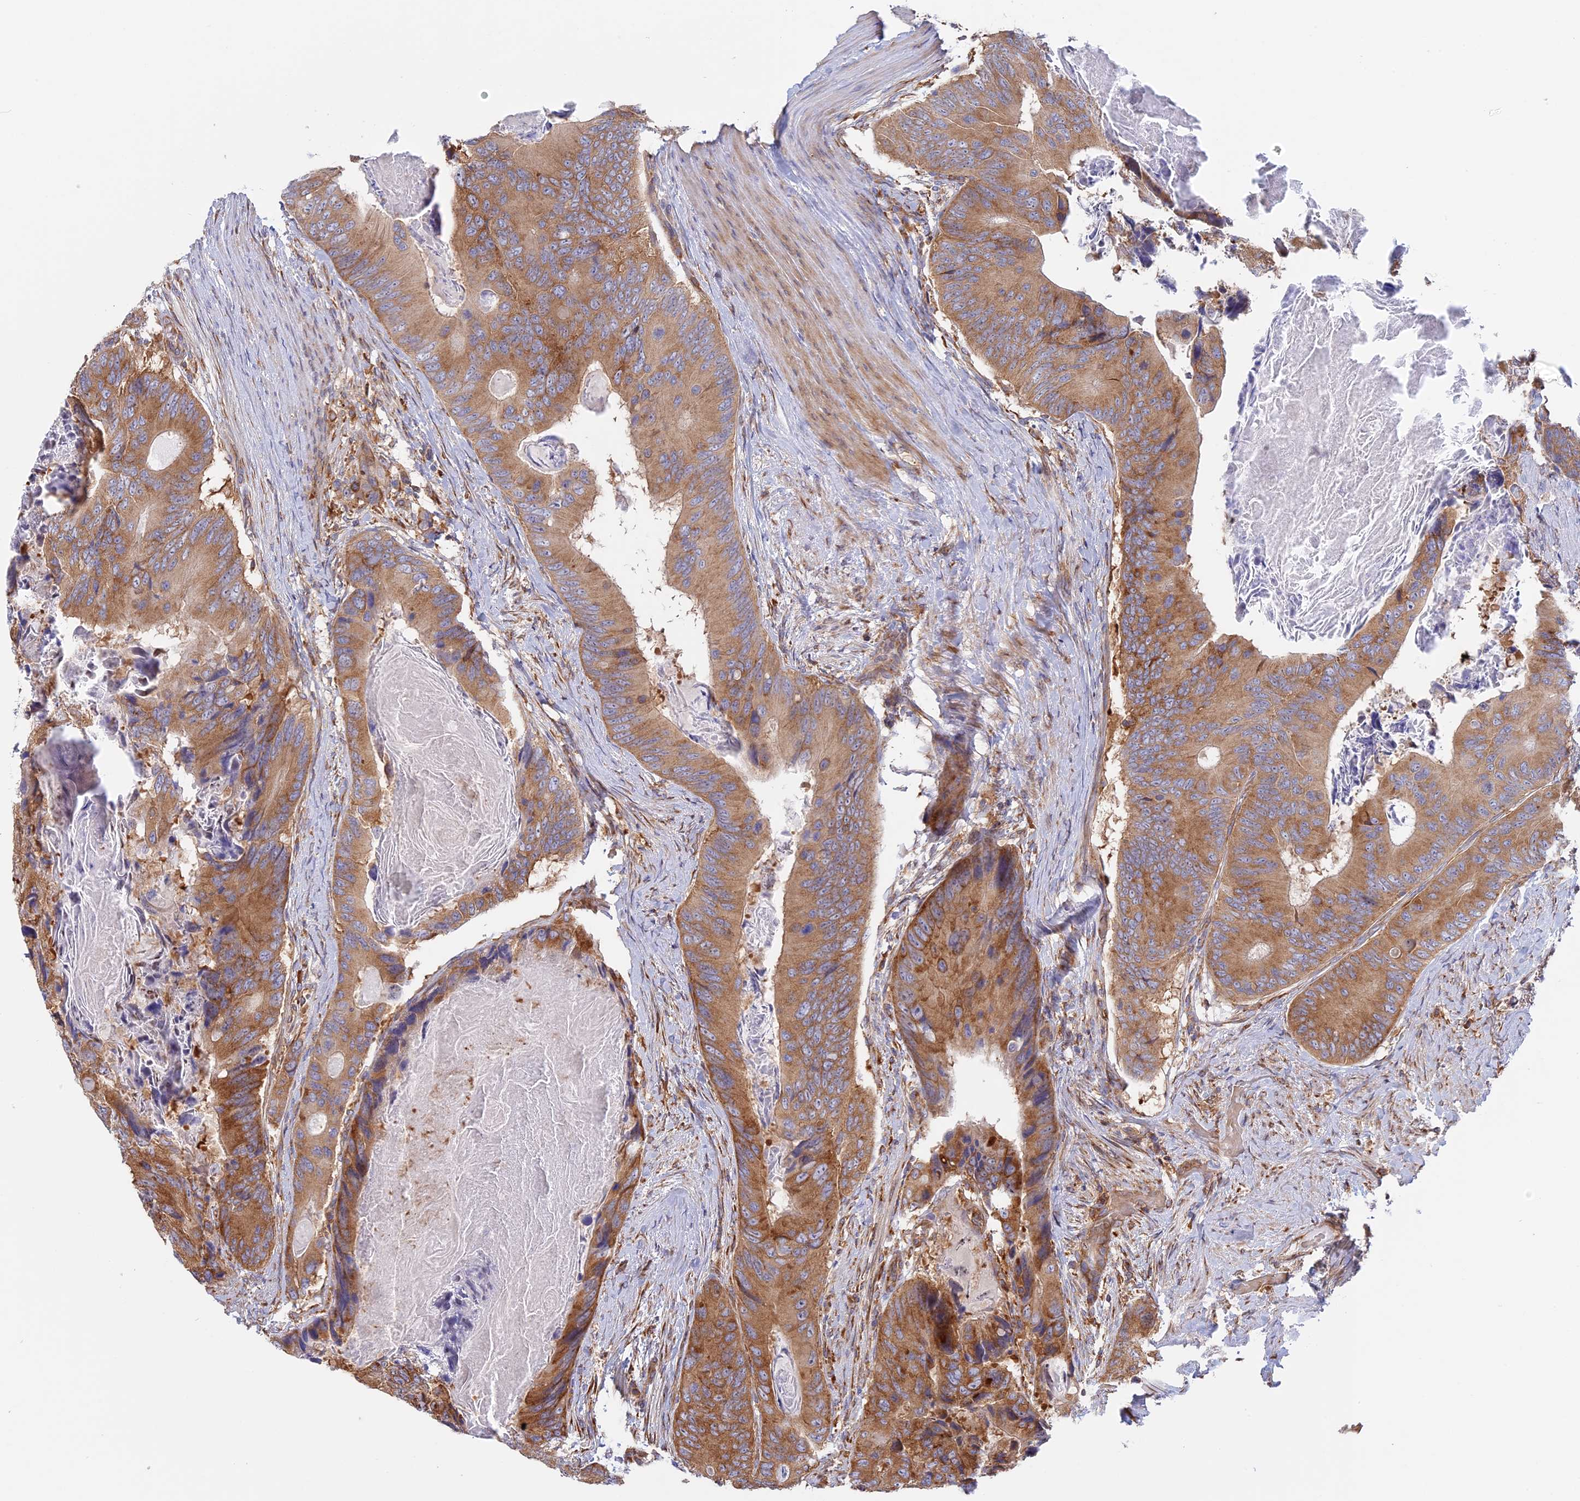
{"staining": {"intensity": "moderate", "quantity": ">75%", "location": "cytoplasmic/membranous"}, "tissue": "colorectal cancer", "cell_type": "Tumor cells", "image_type": "cancer", "snomed": [{"axis": "morphology", "description": "Adenocarcinoma, NOS"}, {"axis": "topography", "description": "Colon"}], "caption": "Adenocarcinoma (colorectal) stained for a protein displays moderate cytoplasmic/membranous positivity in tumor cells. (IHC, brightfield microscopy, high magnification).", "gene": "GMIP", "patient": {"sex": "male", "age": 84}}